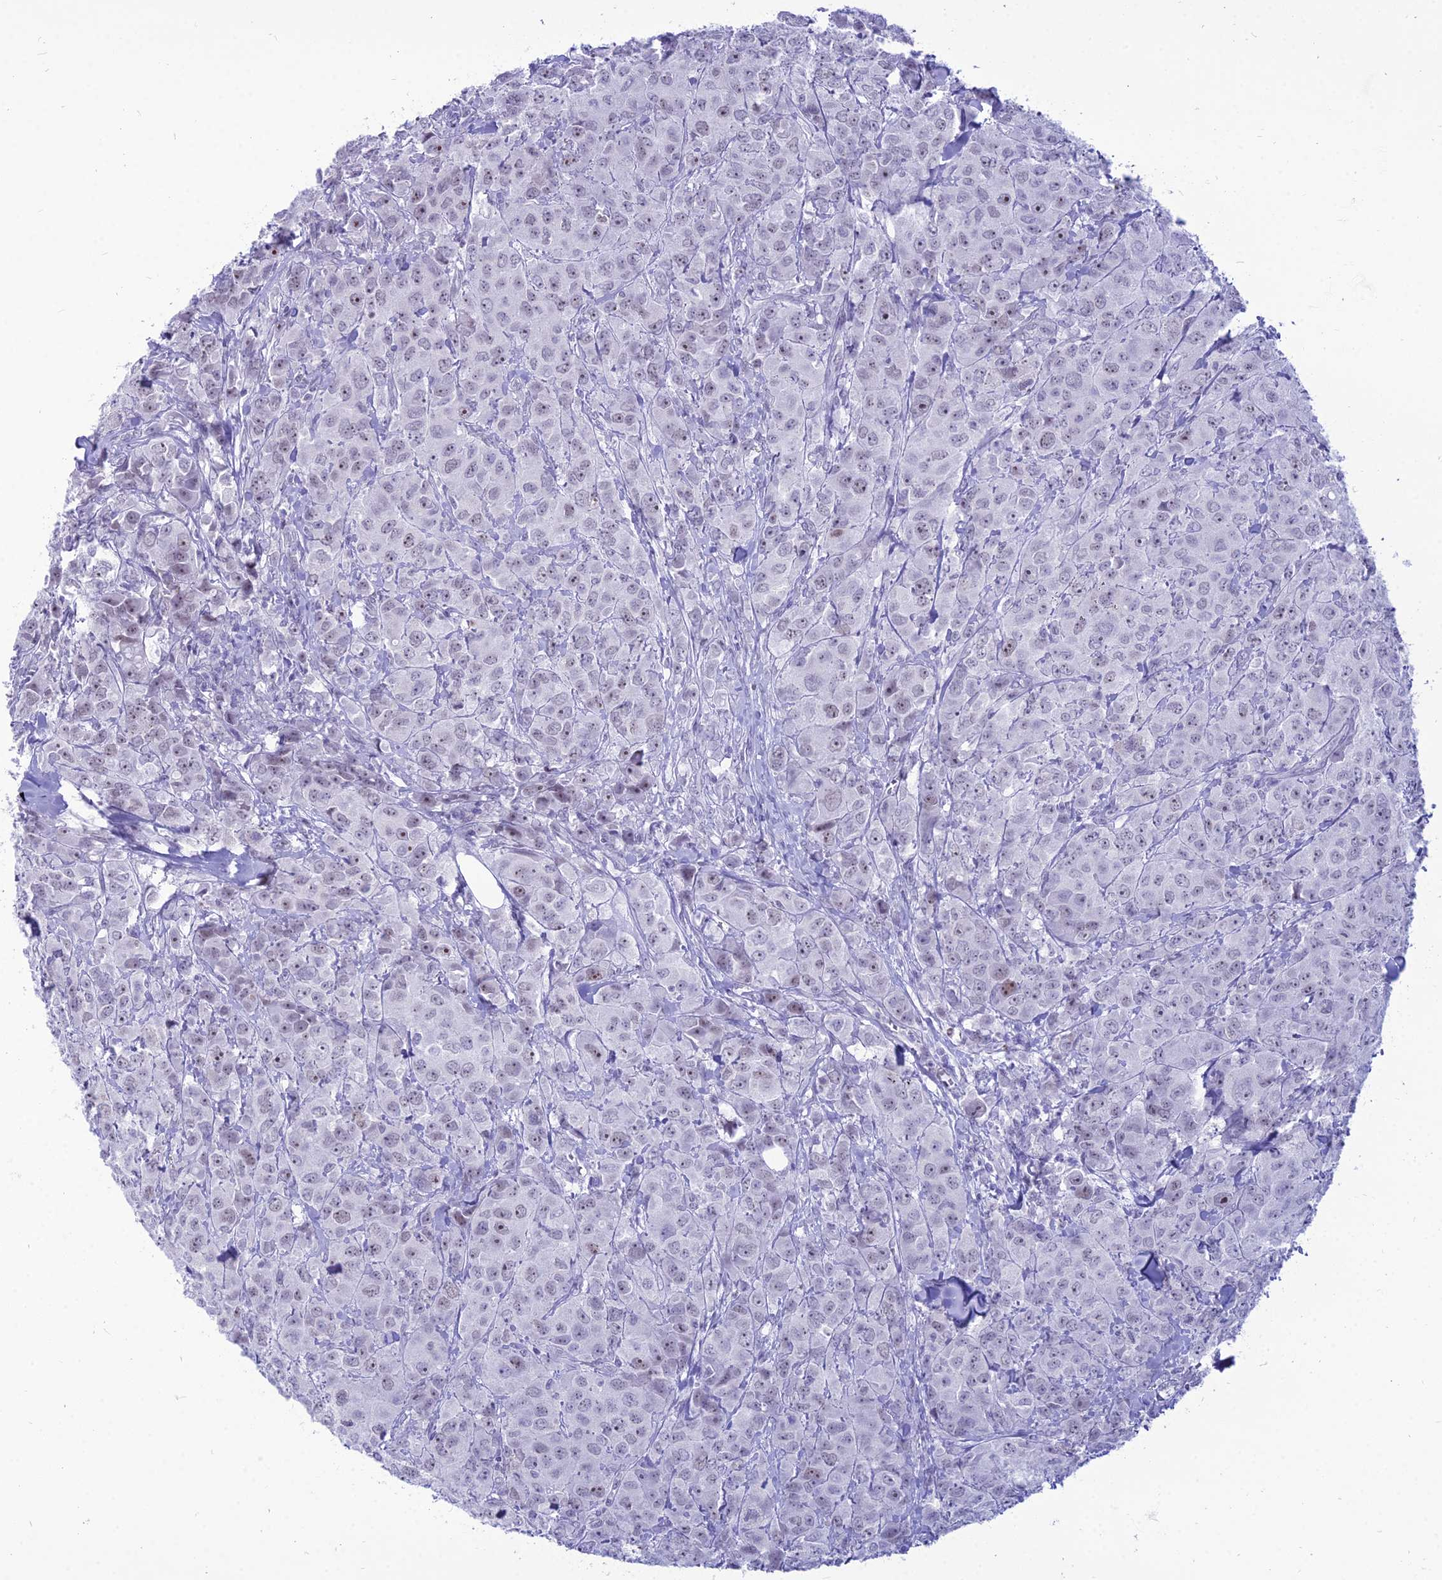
{"staining": {"intensity": "weak", "quantity": "25%-75%", "location": "nuclear"}, "tissue": "breast cancer", "cell_type": "Tumor cells", "image_type": "cancer", "snomed": [{"axis": "morphology", "description": "Duct carcinoma"}, {"axis": "topography", "description": "Breast"}], "caption": "Breast cancer (infiltrating ductal carcinoma) tissue reveals weak nuclear positivity in approximately 25%-75% of tumor cells", "gene": "DHX40", "patient": {"sex": "female", "age": 43}}